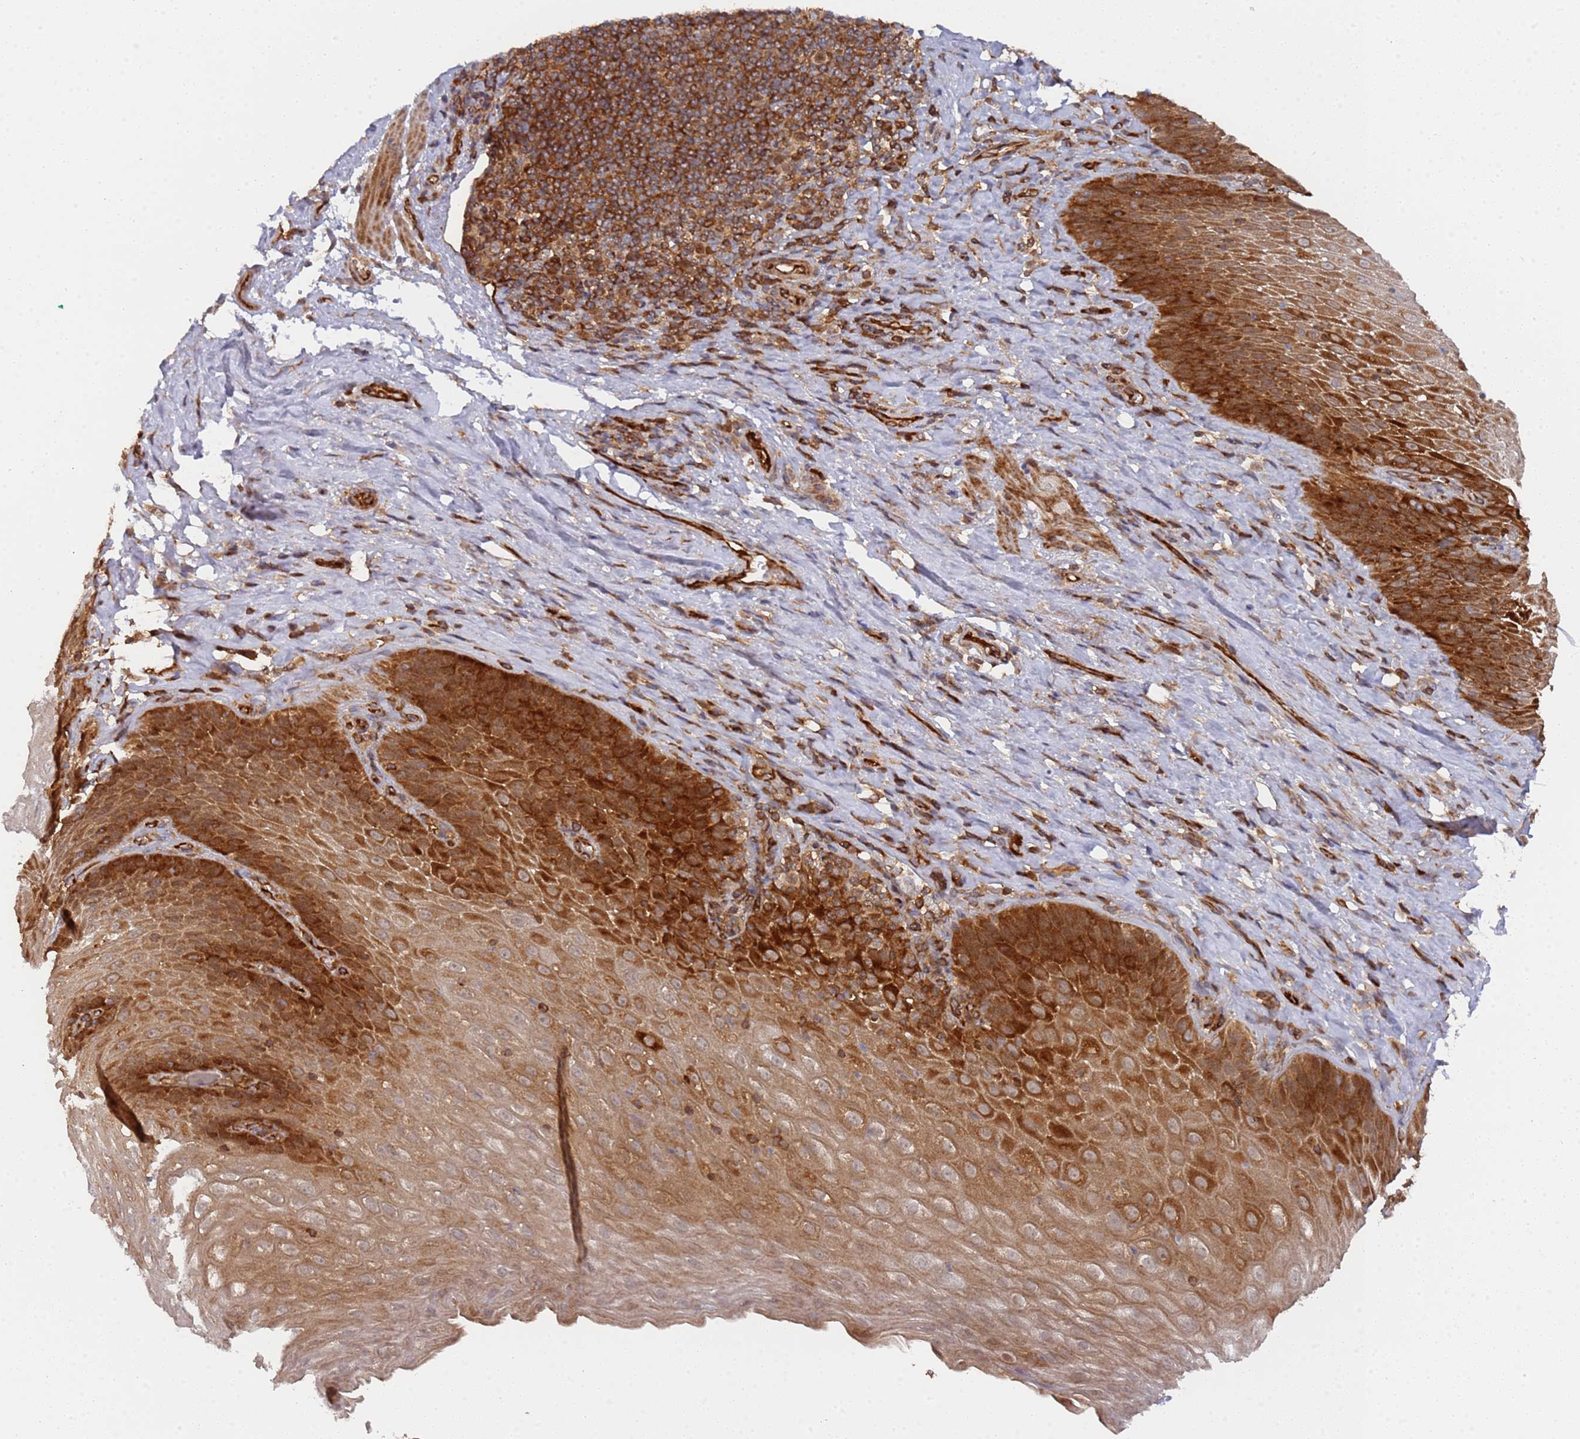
{"staining": {"intensity": "strong", "quantity": "25%-75%", "location": "cytoplasmic/membranous,nuclear"}, "tissue": "esophagus", "cell_type": "Squamous epithelial cells", "image_type": "normal", "snomed": [{"axis": "morphology", "description": "Normal tissue, NOS"}, {"axis": "topography", "description": "Esophagus"}], "caption": "IHC histopathology image of unremarkable human esophagus stained for a protein (brown), which shows high levels of strong cytoplasmic/membranous,nuclear staining in approximately 25%-75% of squamous epithelial cells.", "gene": "DDX60", "patient": {"sex": "female", "age": 61}}